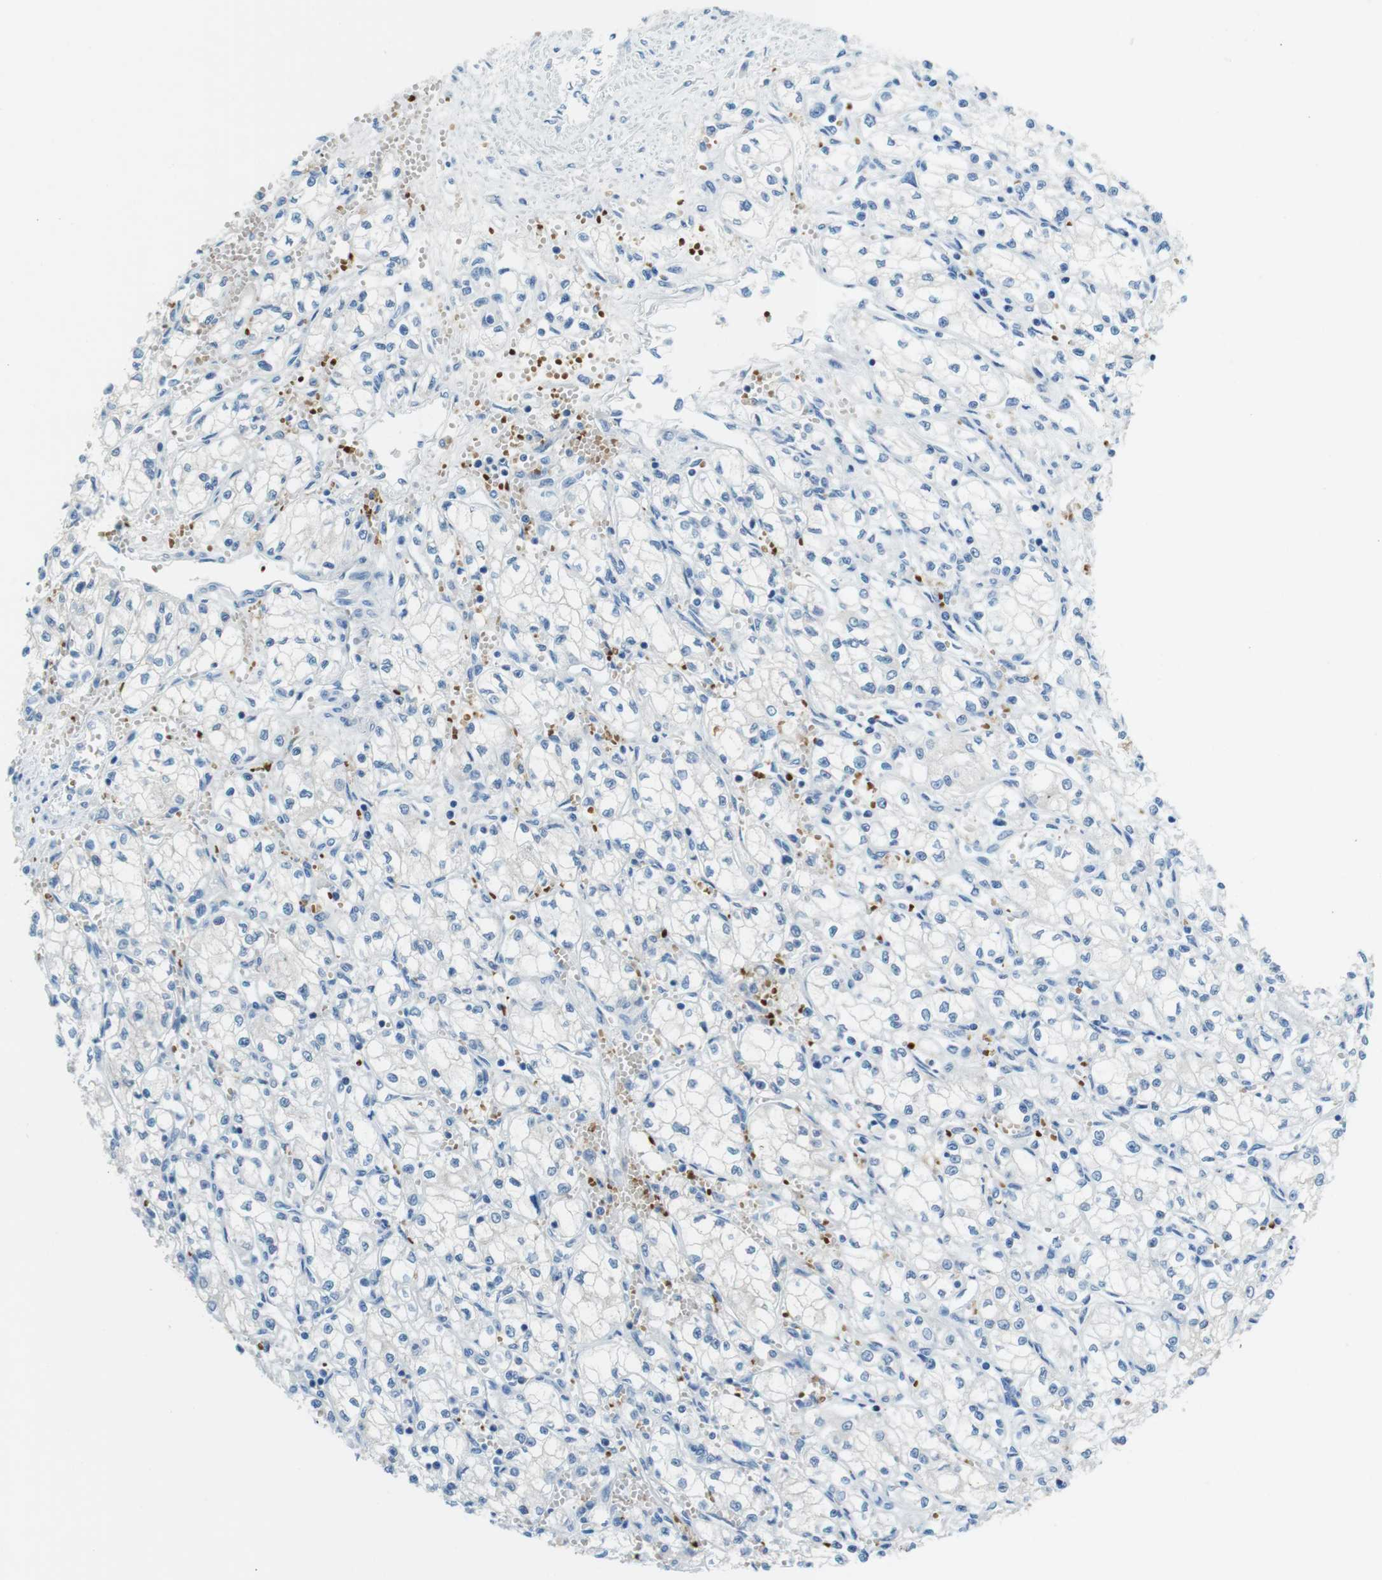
{"staining": {"intensity": "negative", "quantity": "none", "location": "none"}, "tissue": "renal cancer", "cell_type": "Tumor cells", "image_type": "cancer", "snomed": [{"axis": "morphology", "description": "Normal tissue, NOS"}, {"axis": "morphology", "description": "Adenocarcinoma, NOS"}, {"axis": "topography", "description": "Kidney"}], "caption": "DAB immunohistochemical staining of human renal cancer demonstrates no significant positivity in tumor cells.", "gene": "TFAP2C", "patient": {"sex": "male", "age": 59}}